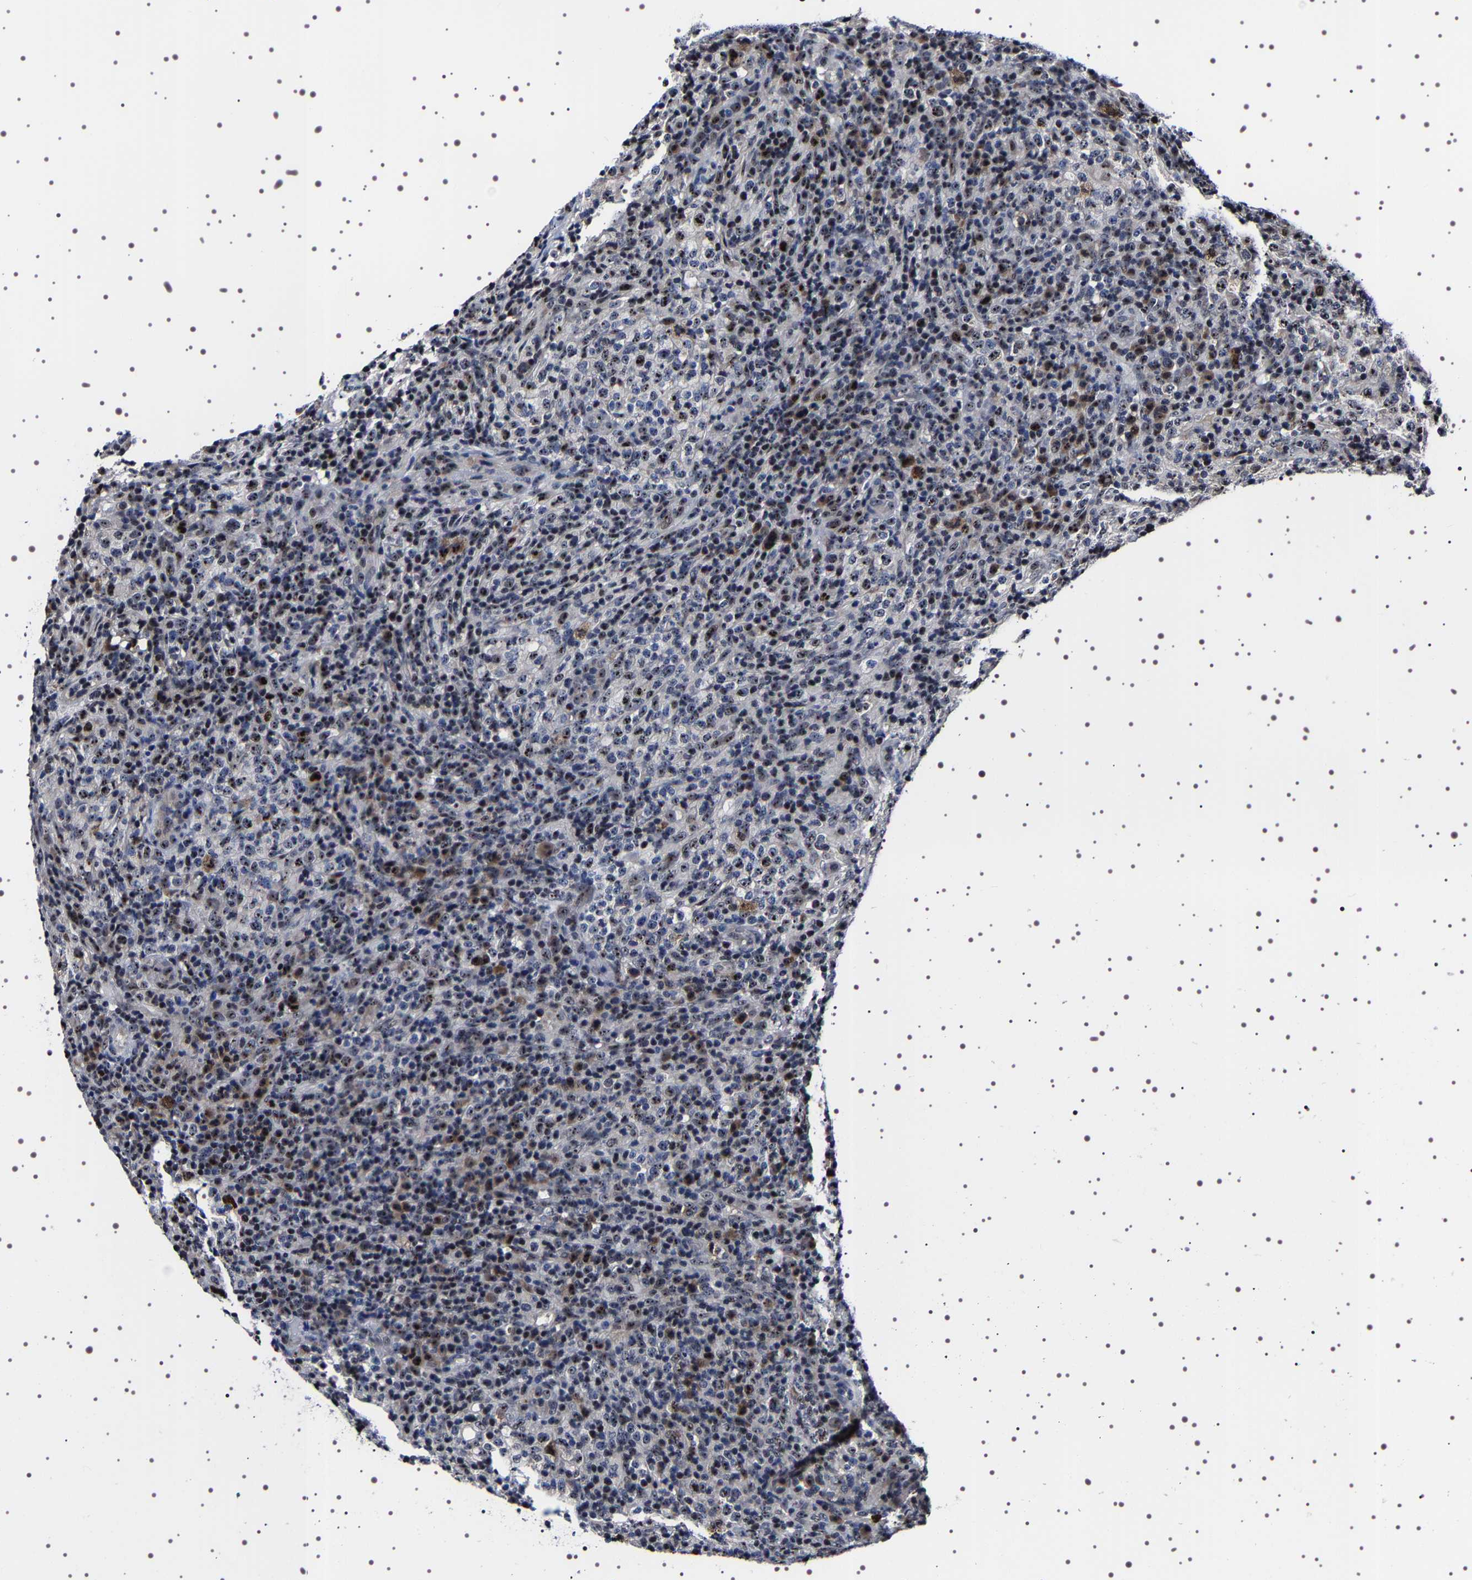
{"staining": {"intensity": "strong", "quantity": "25%-75%", "location": "nuclear"}, "tissue": "lymphoma", "cell_type": "Tumor cells", "image_type": "cancer", "snomed": [{"axis": "morphology", "description": "Malignant lymphoma, non-Hodgkin's type, High grade"}, {"axis": "topography", "description": "Lymph node"}], "caption": "Lymphoma stained with a protein marker demonstrates strong staining in tumor cells.", "gene": "GNL3", "patient": {"sex": "female", "age": 76}}